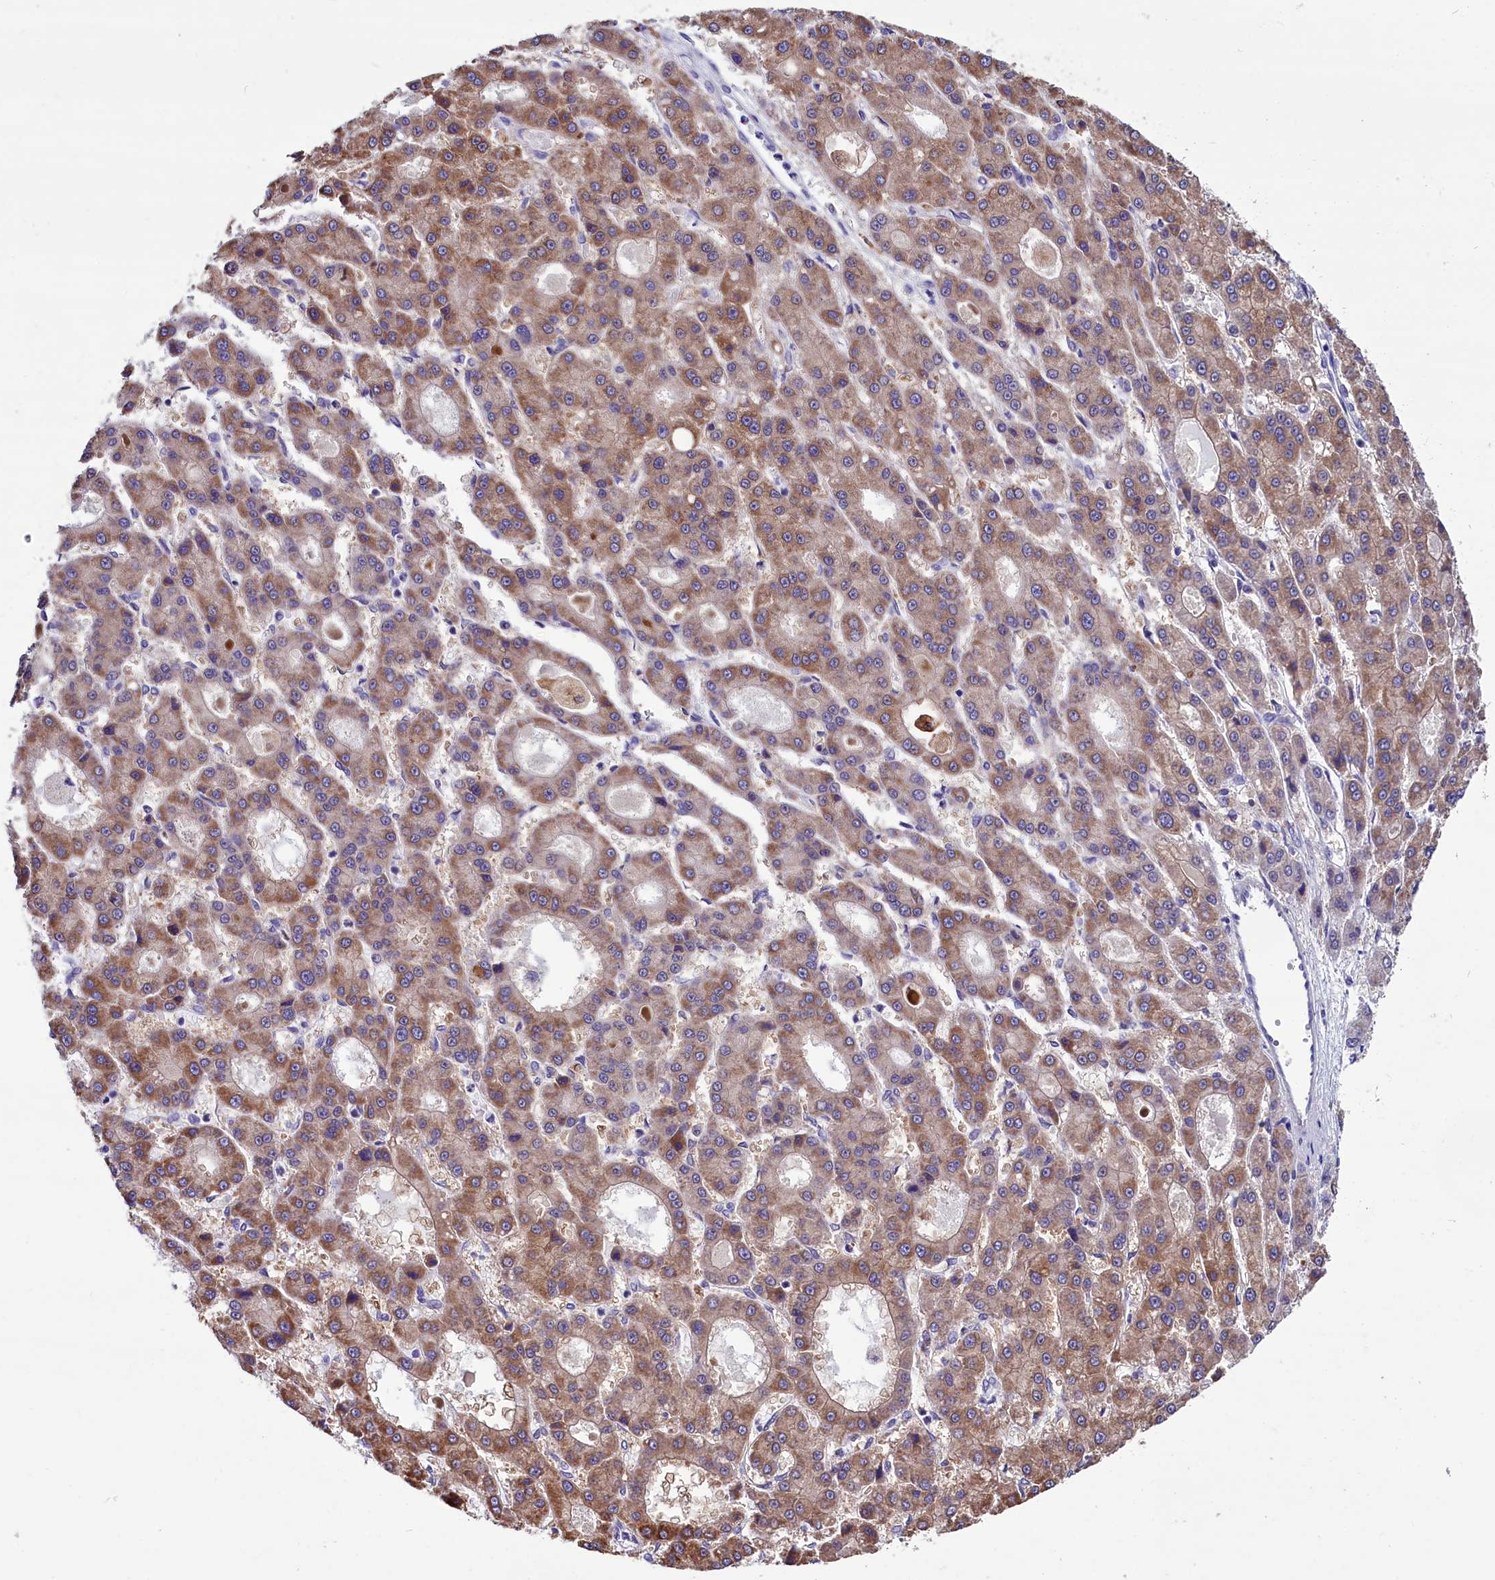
{"staining": {"intensity": "strong", "quantity": "25%-75%", "location": "cytoplasmic/membranous"}, "tissue": "liver cancer", "cell_type": "Tumor cells", "image_type": "cancer", "snomed": [{"axis": "morphology", "description": "Carcinoma, Hepatocellular, NOS"}, {"axis": "topography", "description": "Liver"}], "caption": "Immunohistochemistry (IHC) photomicrograph of human liver cancer (hepatocellular carcinoma) stained for a protein (brown), which exhibits high levels of strong cytoplasmic/membranous positivity in approximately 25%-75% of tumor cells.", "gene": "SCD5", "patient": {"sex": "male", "age": 70}}